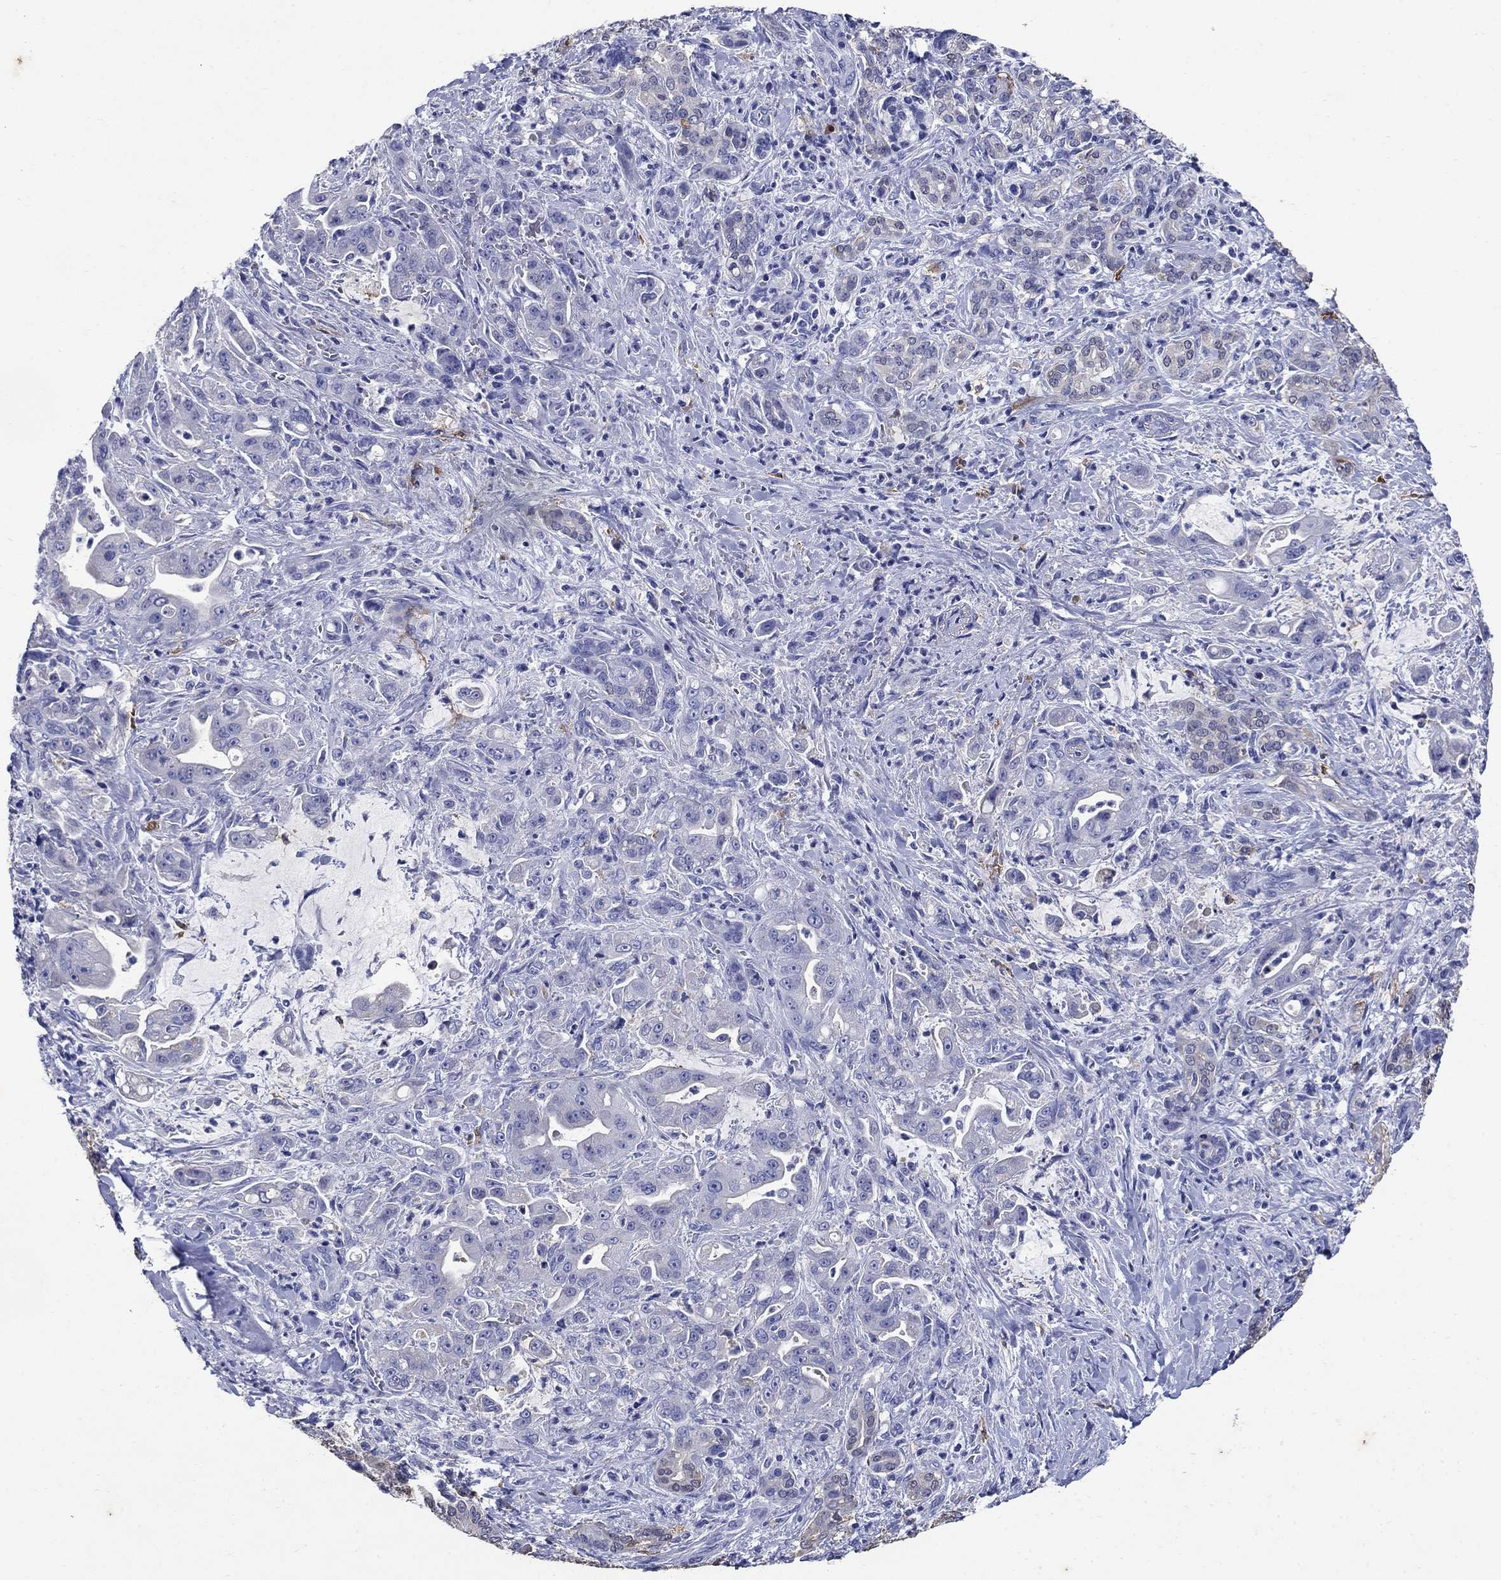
{"staining": {"intensity": "weak", "quantity": "<25%", "location": "cytoplasmic/membranous"}, "tissue": "pancreatic cancer", "cell_type": "Tumor cells", "image_type": "cancer", "snomed": [{"axis": "morphology", "description": "Normal tissue, NOS"}, {"axis": "morphology", "description": "Inflammation, NOS"}, {"axis": "morphology", "description": "Adenocarcinoma, NOS"}, {"axis": "topography", "description": "Pancreas"}], "caption": "Pancreatic cancer (adenocarcinoma) was stained to show a protein in brown. There is no significant positivity in tumor cells.", "gene": "CD1A", "patient": {"sex": "male", "age": 57}}